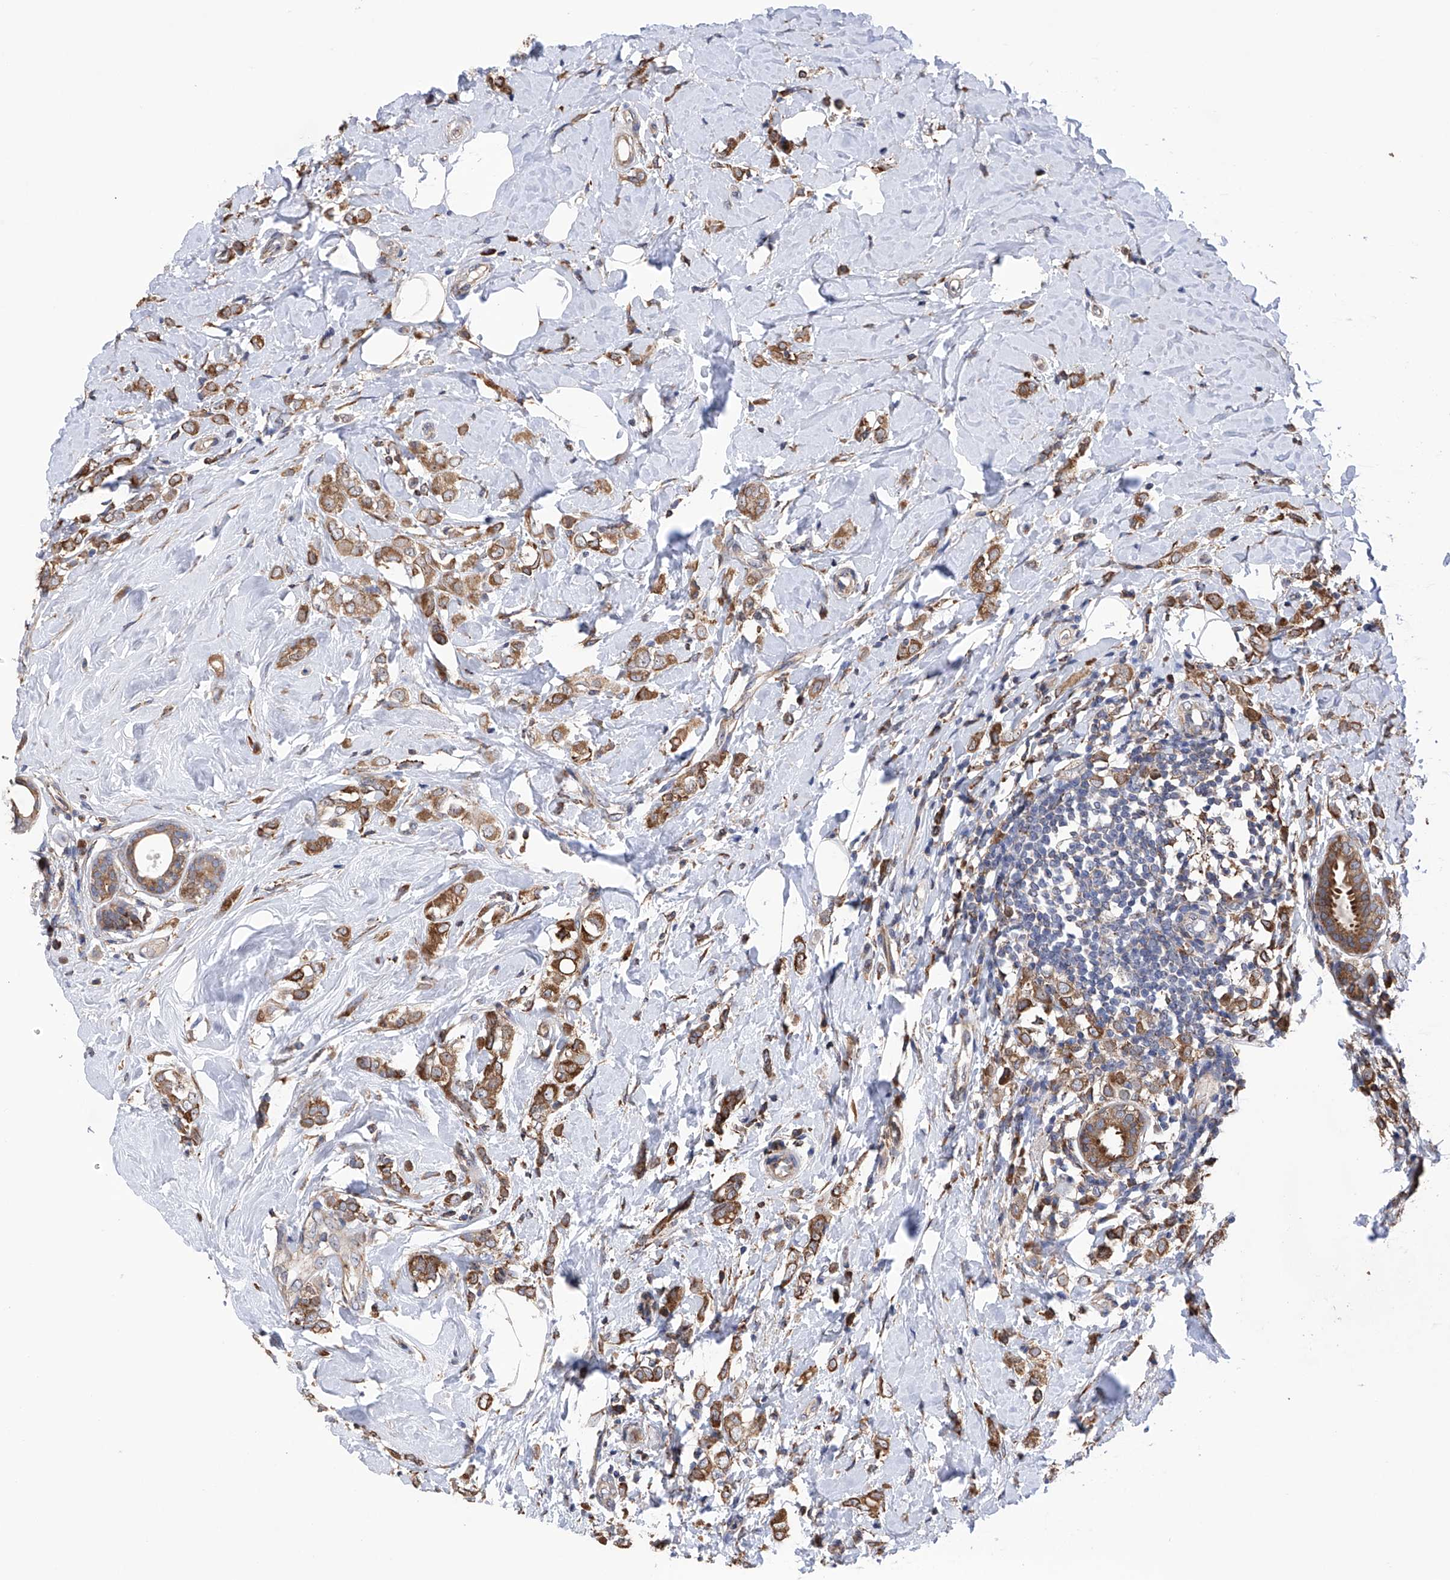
{"staining": {"intensity": "moderate", "quantity": ">75%", "location": "cytoplasmic/membranous"}, "tissue": "breast cancer", "cell_type": "Tumor cells", "image_type": "cancer", "snomed": [{"axis": "morphology", "description": "Lobular carcinoma"}, {"axis": "topography", "description": "Breast"}], "caption": "A brown stain labels moderate cytoplasmic/membranous staining of a protein in breast cancer tumor cells. The protein of interest is stained brown, and the nuclei are stained in blue (DAB IHC with brightfield microscopy, high magnification).", "gene": "DNAH8", "patient": {"sex": "female", "age": 47}}